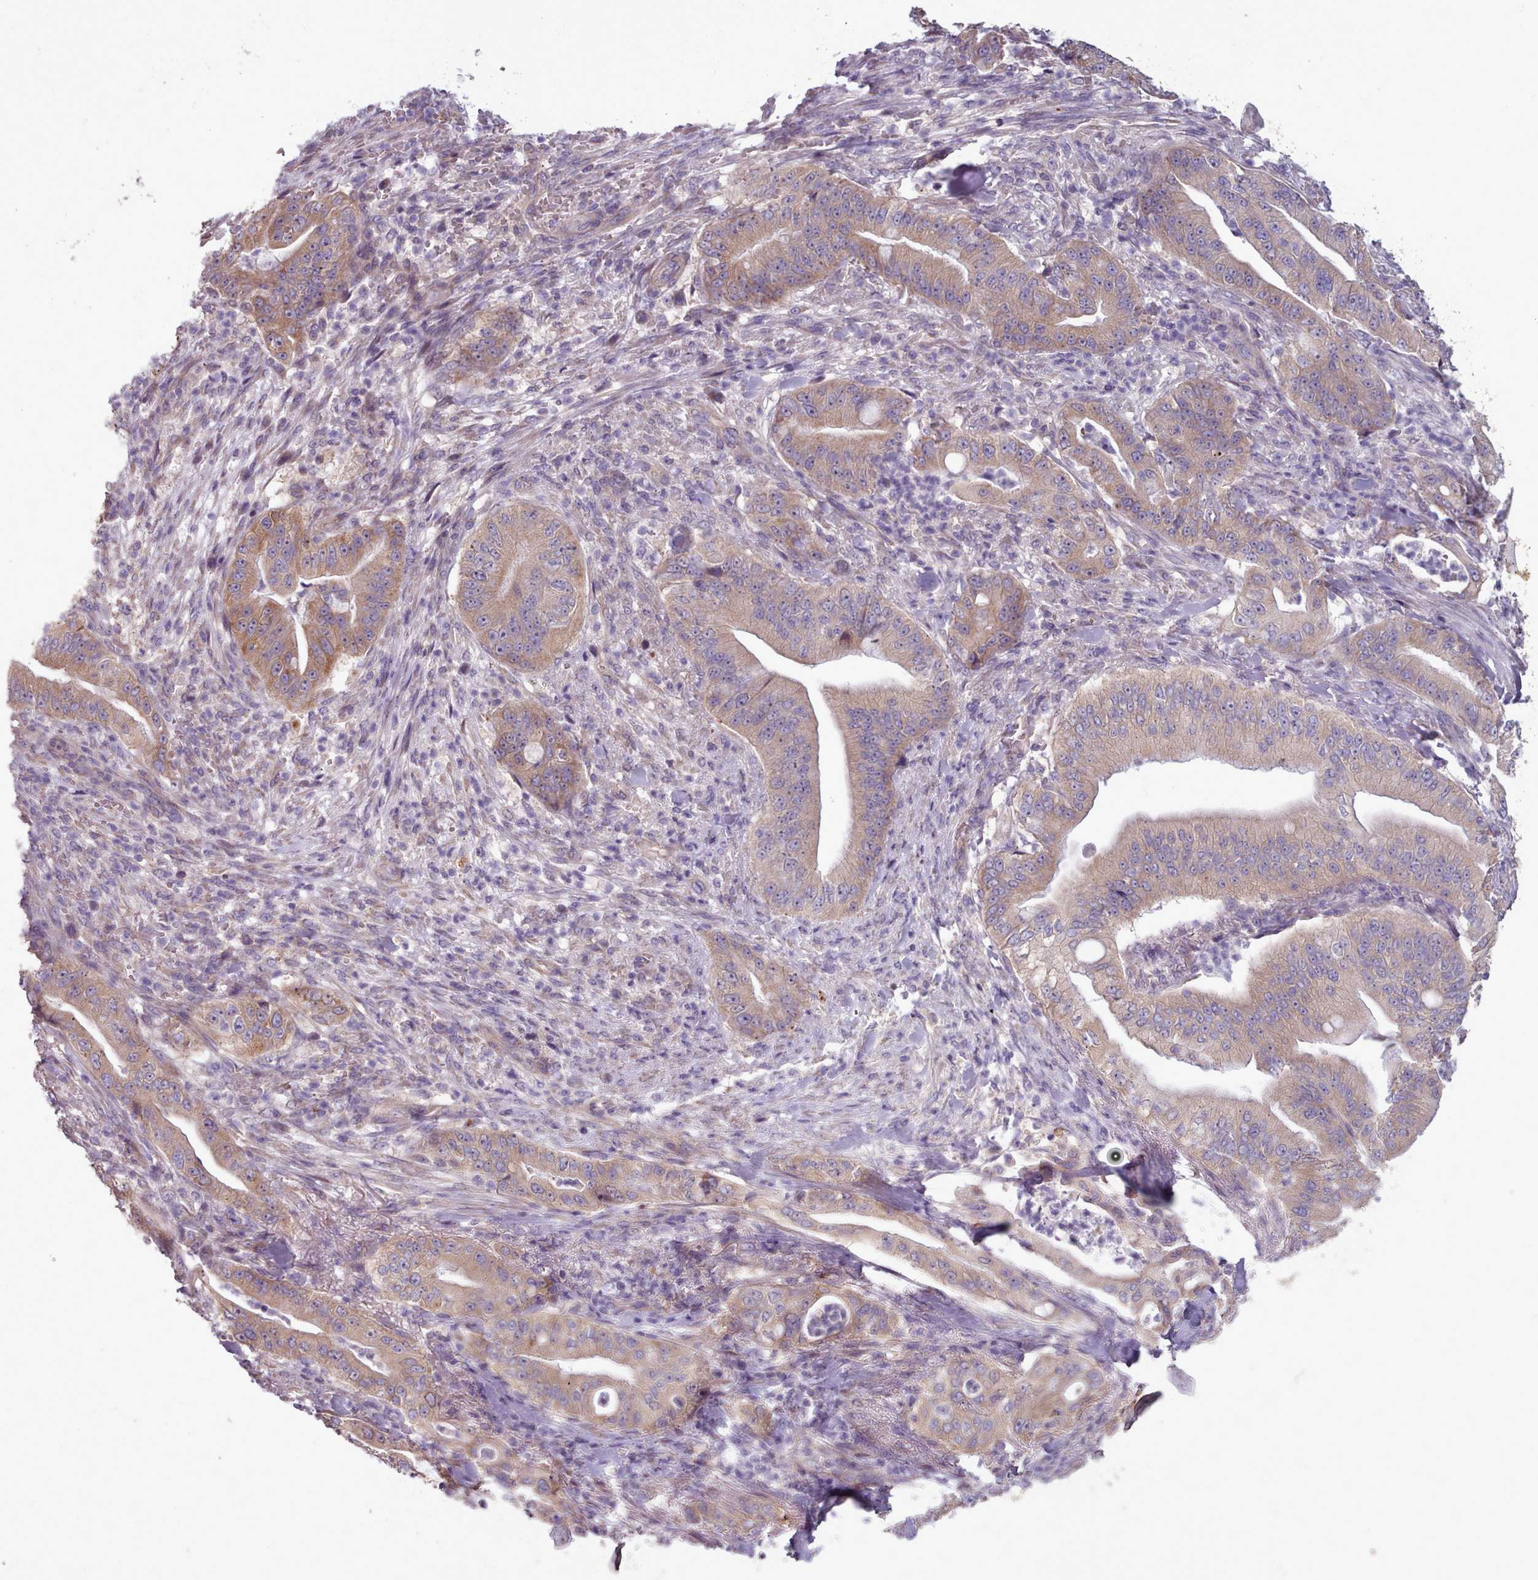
{"staining": {"intensity": "moderate", "quantity": ">75%", "location": "cytoplasmic/membranous"}, "tissue": "pancreatic cancer", "cell_type": "Tumor cells", "image_type": "cancer", "snomed": [{"axis": "morphology", "description": "Adenocarcinoma, NOS"}, {"axis": "topography", "description": "Pancreas"}], "caption": "A histopathology image showing moderate cytoplasmic/membranous expression in approximately >75% of tumor cells in pancreatic adenocarcinoma, as visualized by brown immunohistochemical staining.", "gene": "DPF1", "patient": {"sex": "male", "age": 71}}